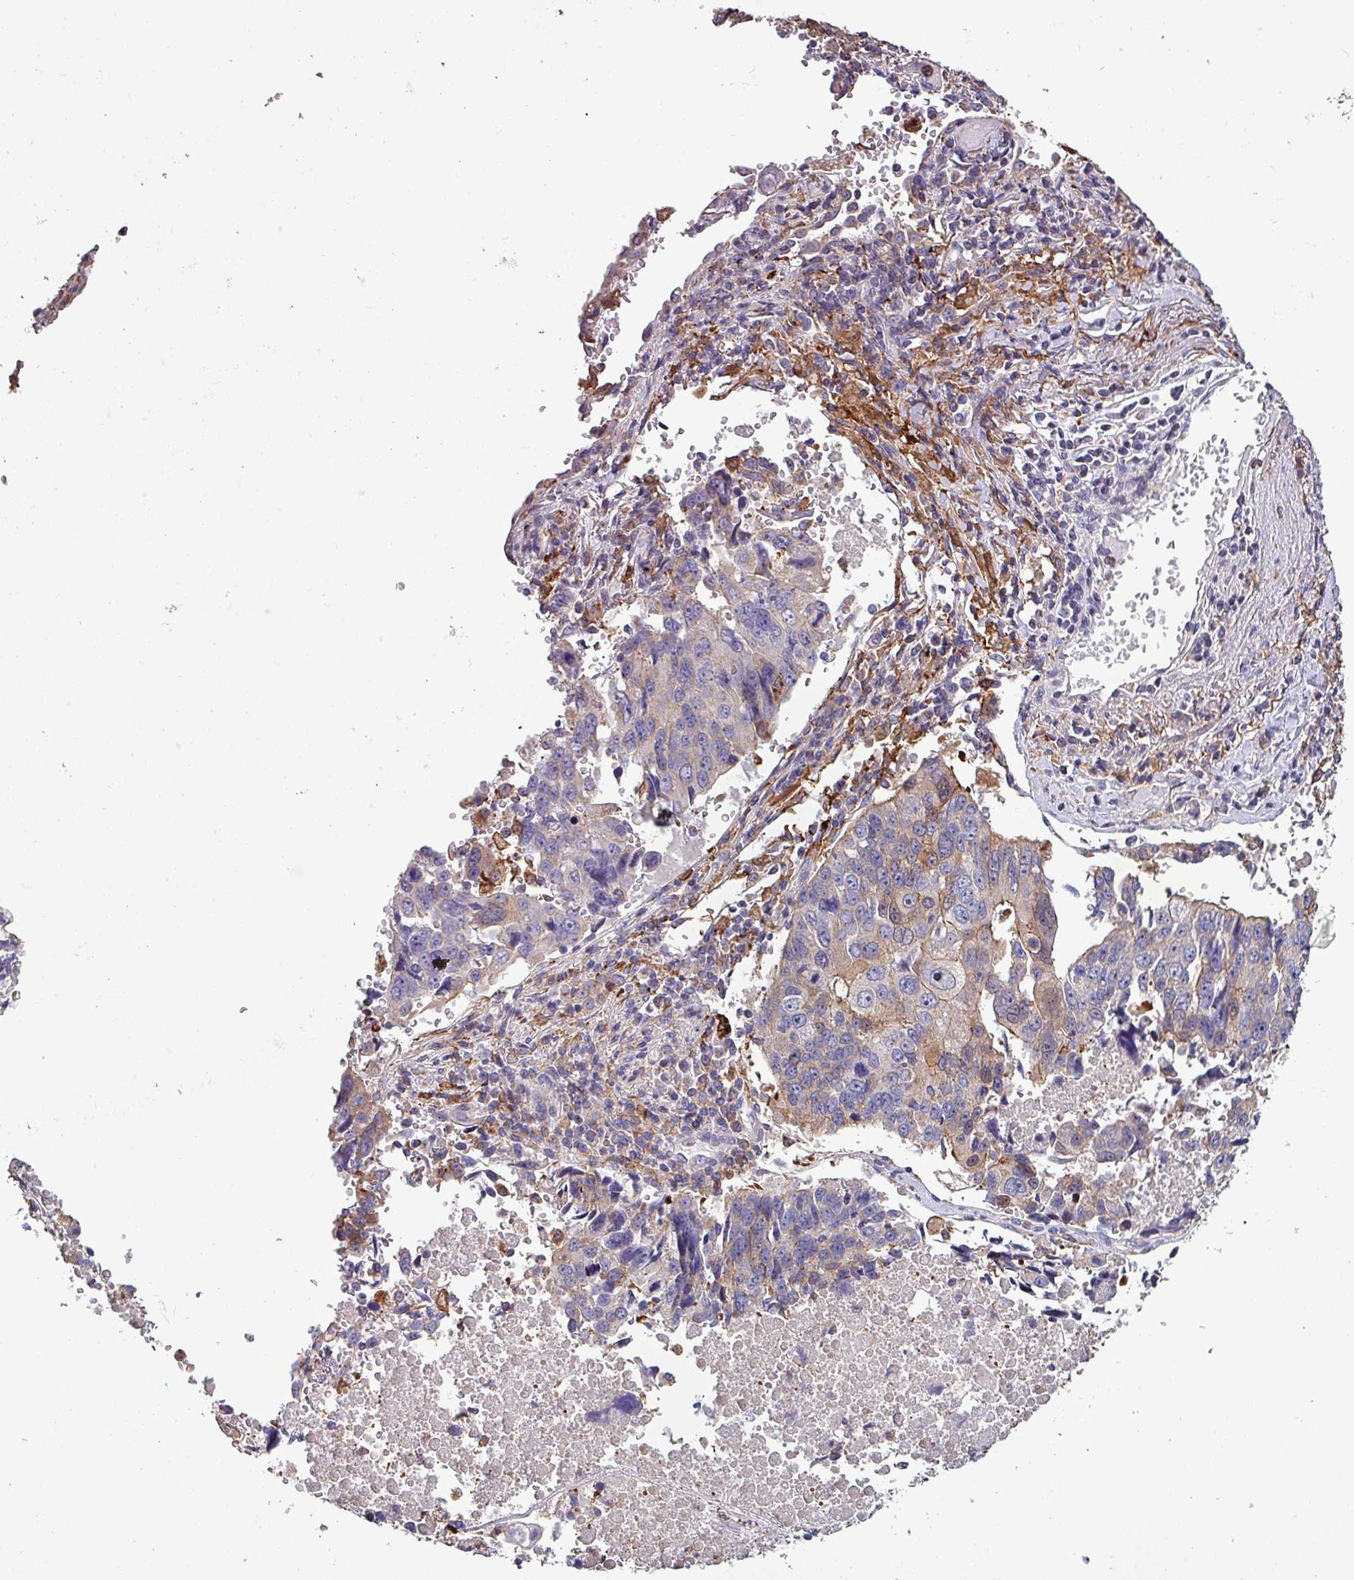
{"staining": {"intensity": "weak", "quantity": "<25%", "location": "cytoplasmic/membranous"}, "tissue": "lung cancer", "cell_type": "Tumor cells", "image_type": "cancer", "snomed": [{"axis": "morphology", "description": "Squamous cell carcinoma, NOS"}, {"axis": "topography", "description": "Lung"}], "caption": "This is an IHC photomicrograph of human squamous cell carcinoma (lung). There is no staining in tumor cells.", "gene": "SCIN", "patient": {"sex": "female", "age": 66}}